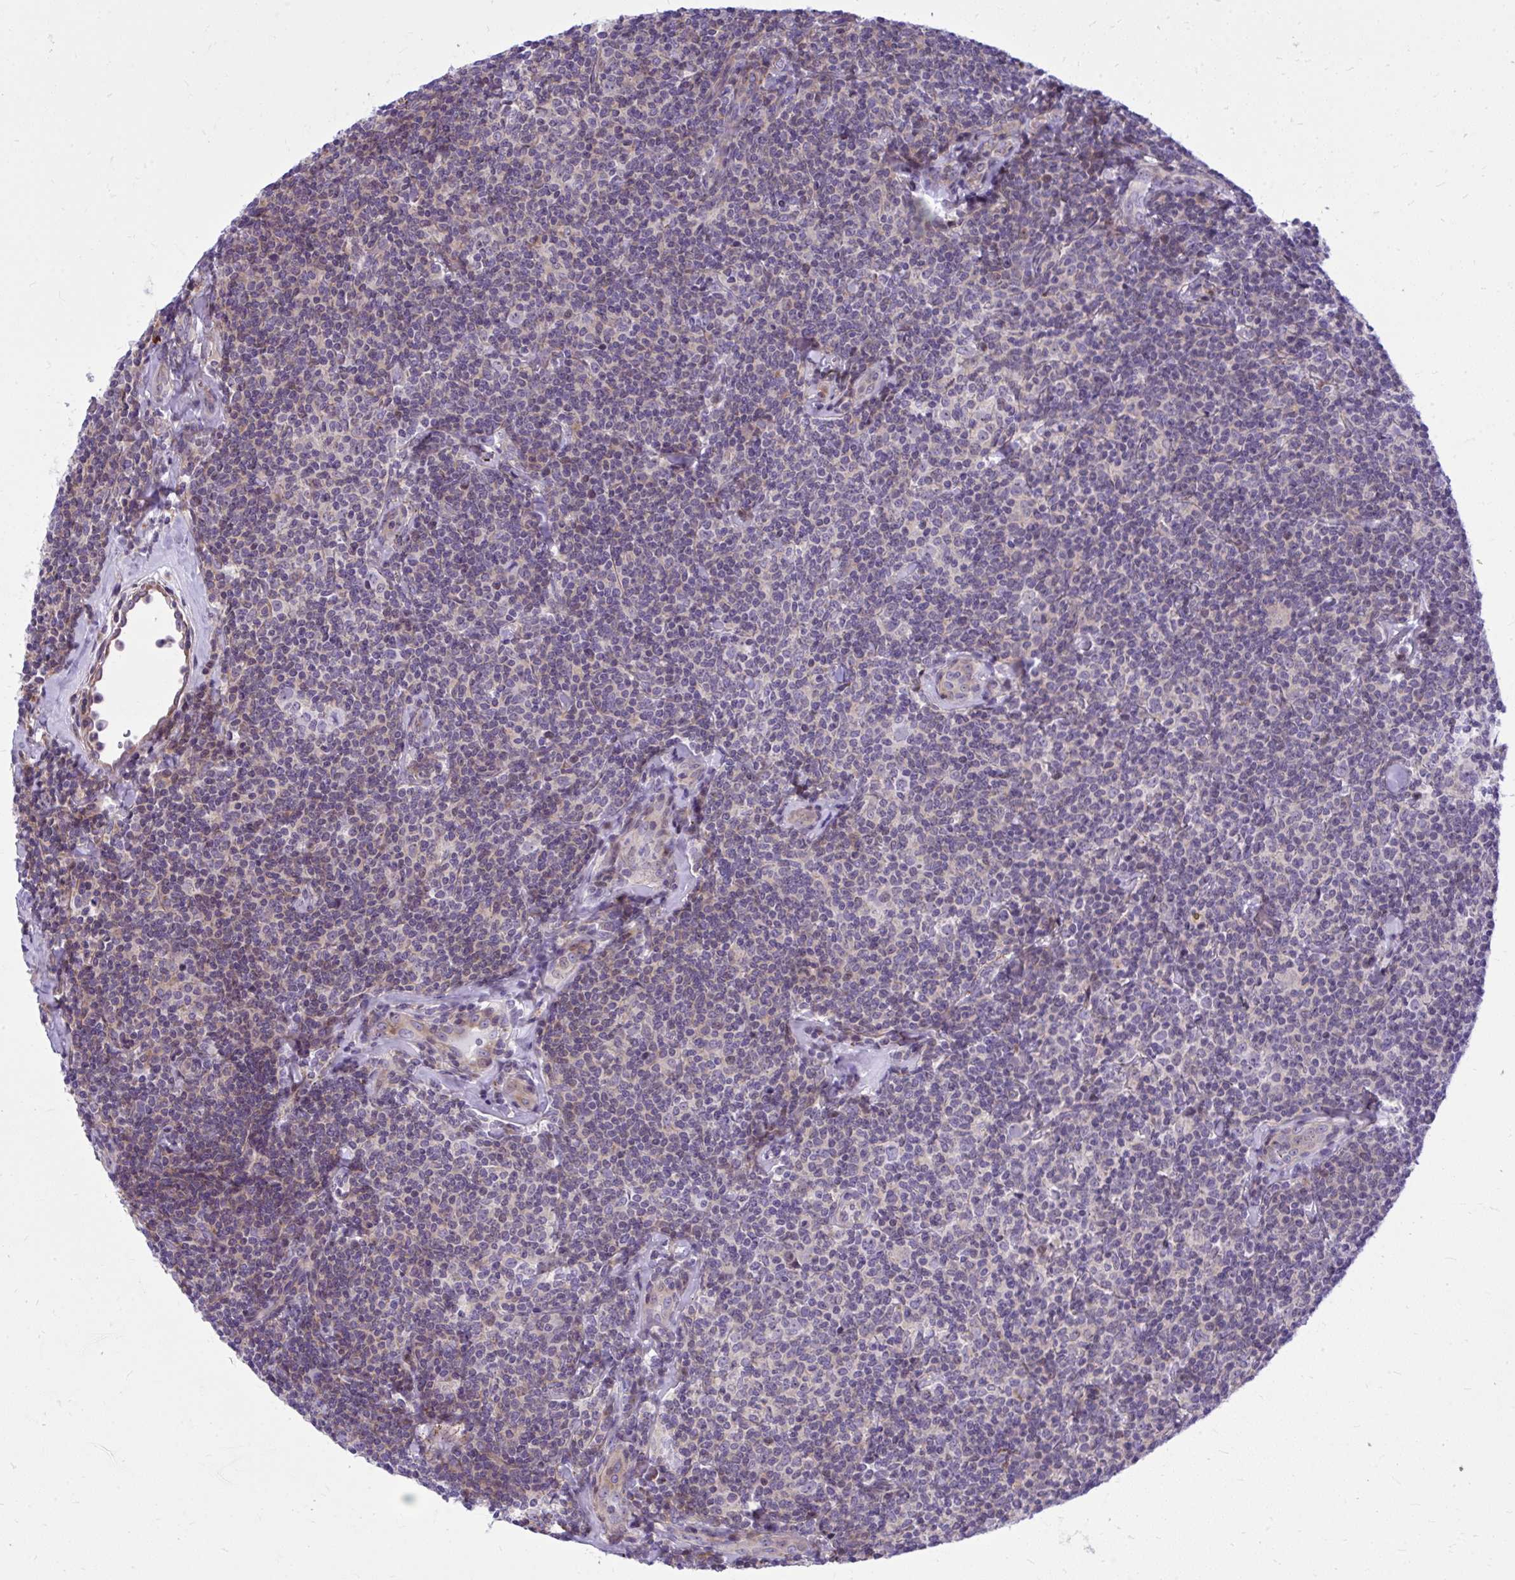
{"staining": {"intensity": "negative", "quantity": "none", "location": "none"}, "tissue": "lymphoma", "cell_type": "Tumor cells", "image_type": "cancer", "snomed": [{"axis": "morphology", "description": "Malignant lymphoma, non-Hodgkin's type, Low grade"}, {"axis": "topography", "description": "Lymph node"}], "caption": "DAB (3,3'-diaminobenzidine) immunohistochemical staining of human lymphoma displays no significant positivity in tumor cells. (Stains: DAB immunohistochemistry (IHC) with hematoxylin counter stain, Microscopy: brightfield microscopy at high magnification).", "gene": "GRK4", "patient": {"sex": "female", "age": 56}}